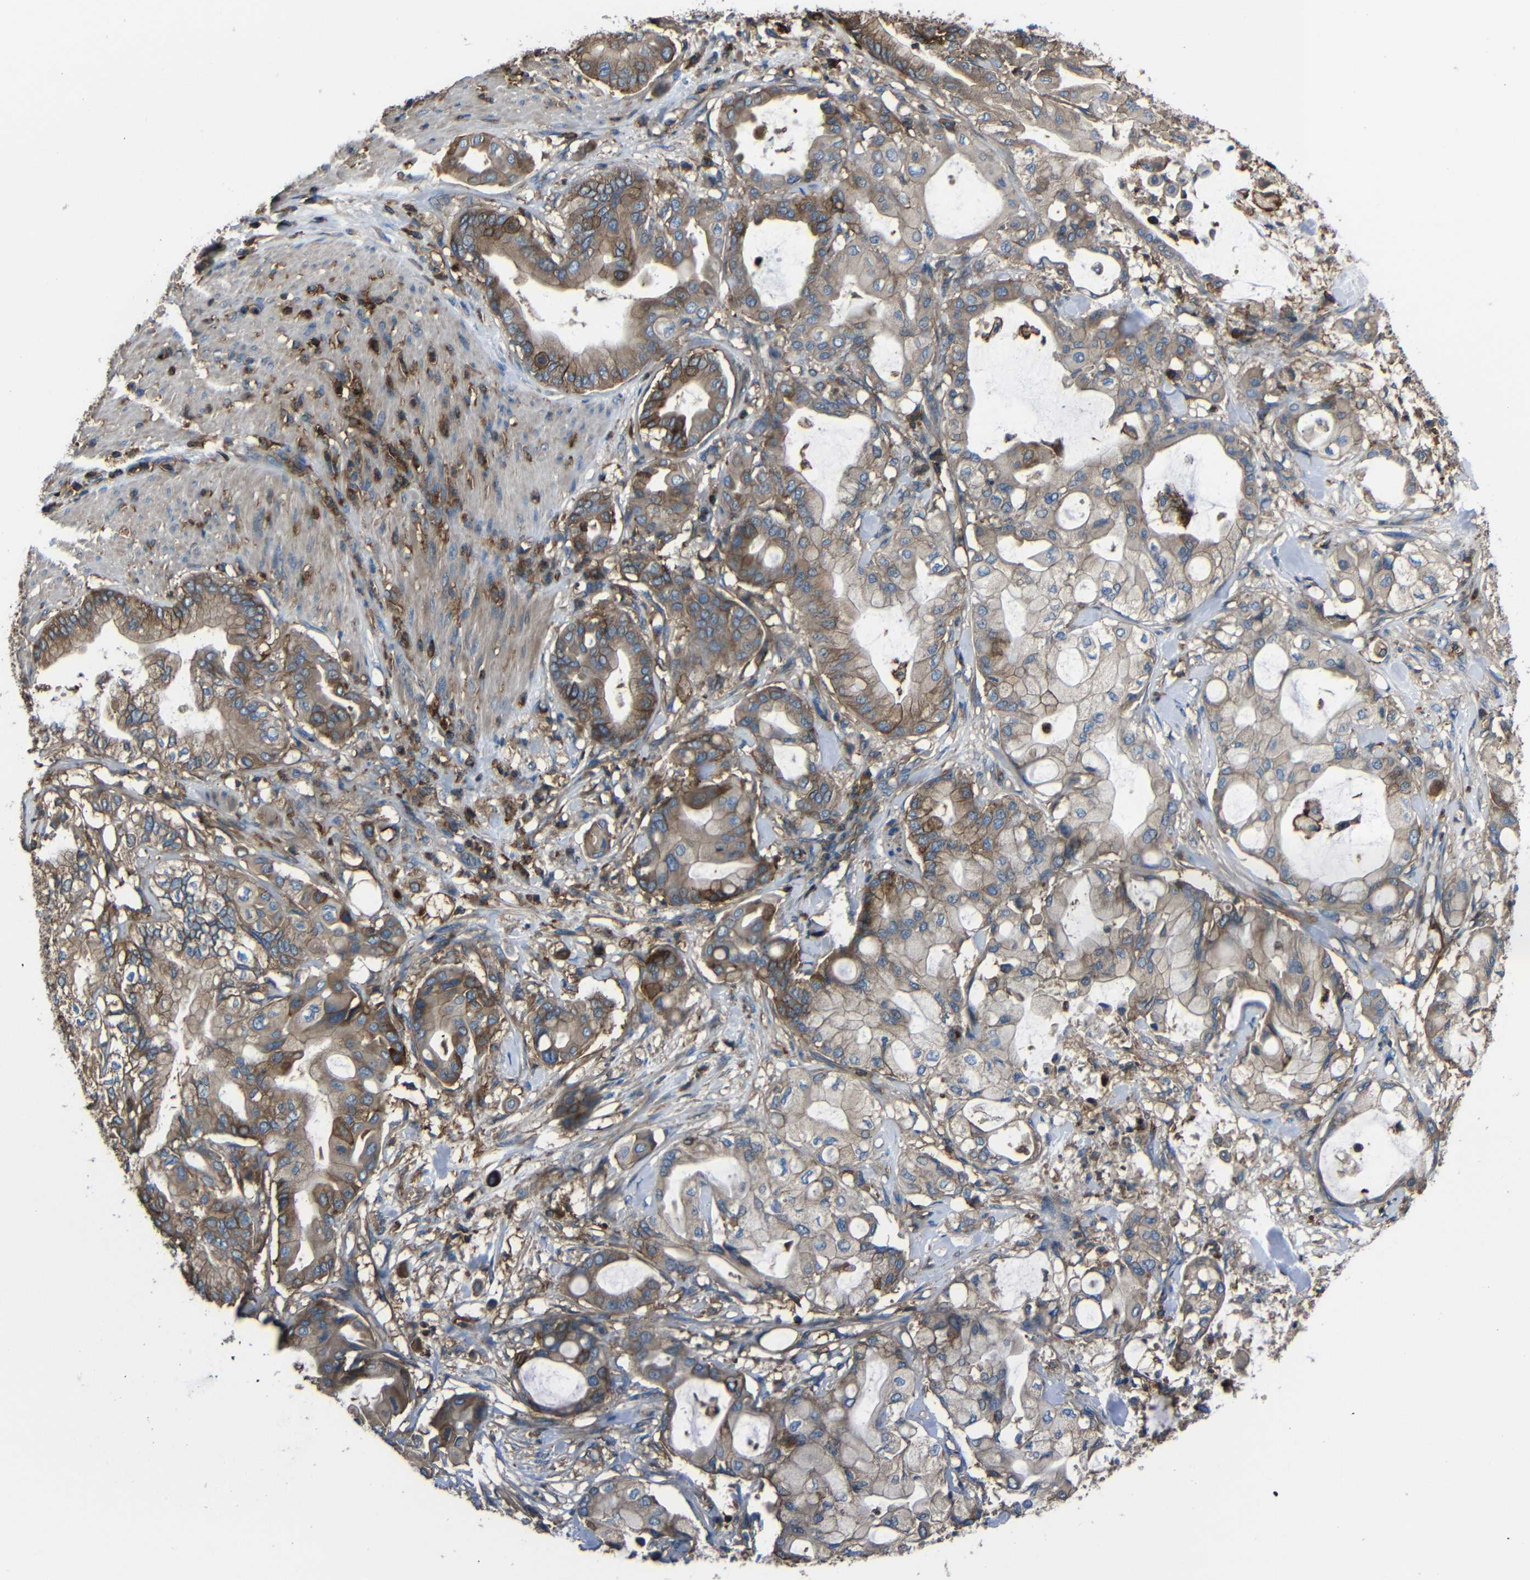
{"staining": {"intensity": "moderate", "quantity": ">75%", "location": "cytoplasmic/membranous"}, "tissue": "pancreatic cancer", "cell_type": "Tumor cells", "image_type": "cancer", "snomed": [{"axis": "morphology", "description": "Adenocarcinoma, NOS"}, {"axis": "morphology", "description": "Adenocarcinoma, metastatic, NOS"}, {"axis": "topography", "description": "Lymph node"}, {"axis": "topography", "description": "Pancreas"}, {"axis": "topography", "description": "Duodenum"}], "caption": "Human metastatic adenocarcinoma (pancreatic) stained for a protein (brown) shows moderate cytoplasmic/membranous positive positivity in approximately >75% of tumor cells.", "gene": "ADGRE5", "patient": {"sex": "female", "age": 64}}